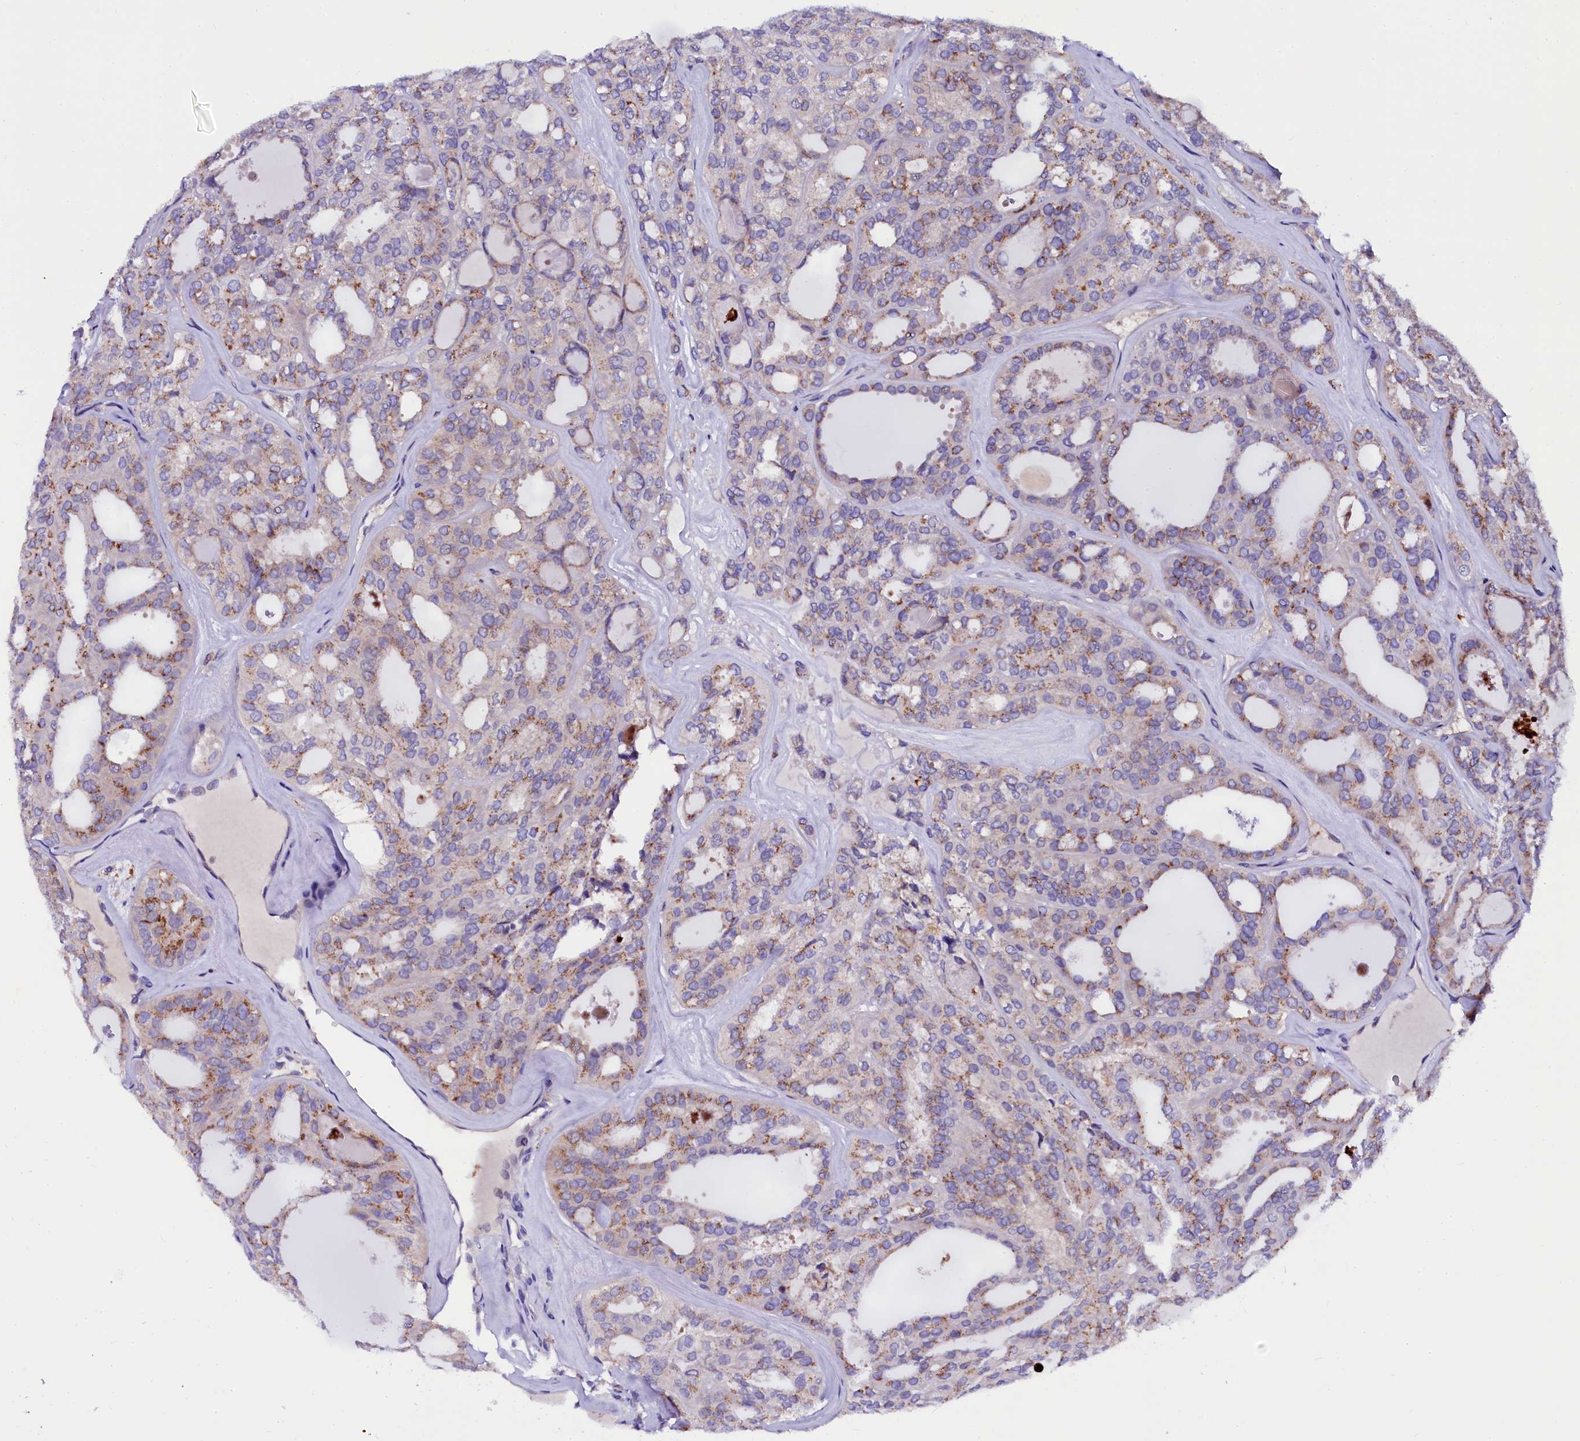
{"staining": {"intensity": "moderate", "quantity": "25%-75%", "location": "cytoplasmic/membranous"}, "tissue": "thyroid cancer", "cell_type": "Tumor cells", "image_type": "cancer", "snomed": [{"axis": "morphology", "description": "Follicular adenoma carcinoma, NOS"}, {"axis": "topography", "description": "Thyroid gland"}], "caption": "Human thyroid follicular adenoma carcinoma stained with a brown dye reveals moderate cytoplasmic/membranous positive expression in about 25%-75% of tumor cells.", "gene": "OTOL1", "patient": {"sex": "male", "age": 75}}